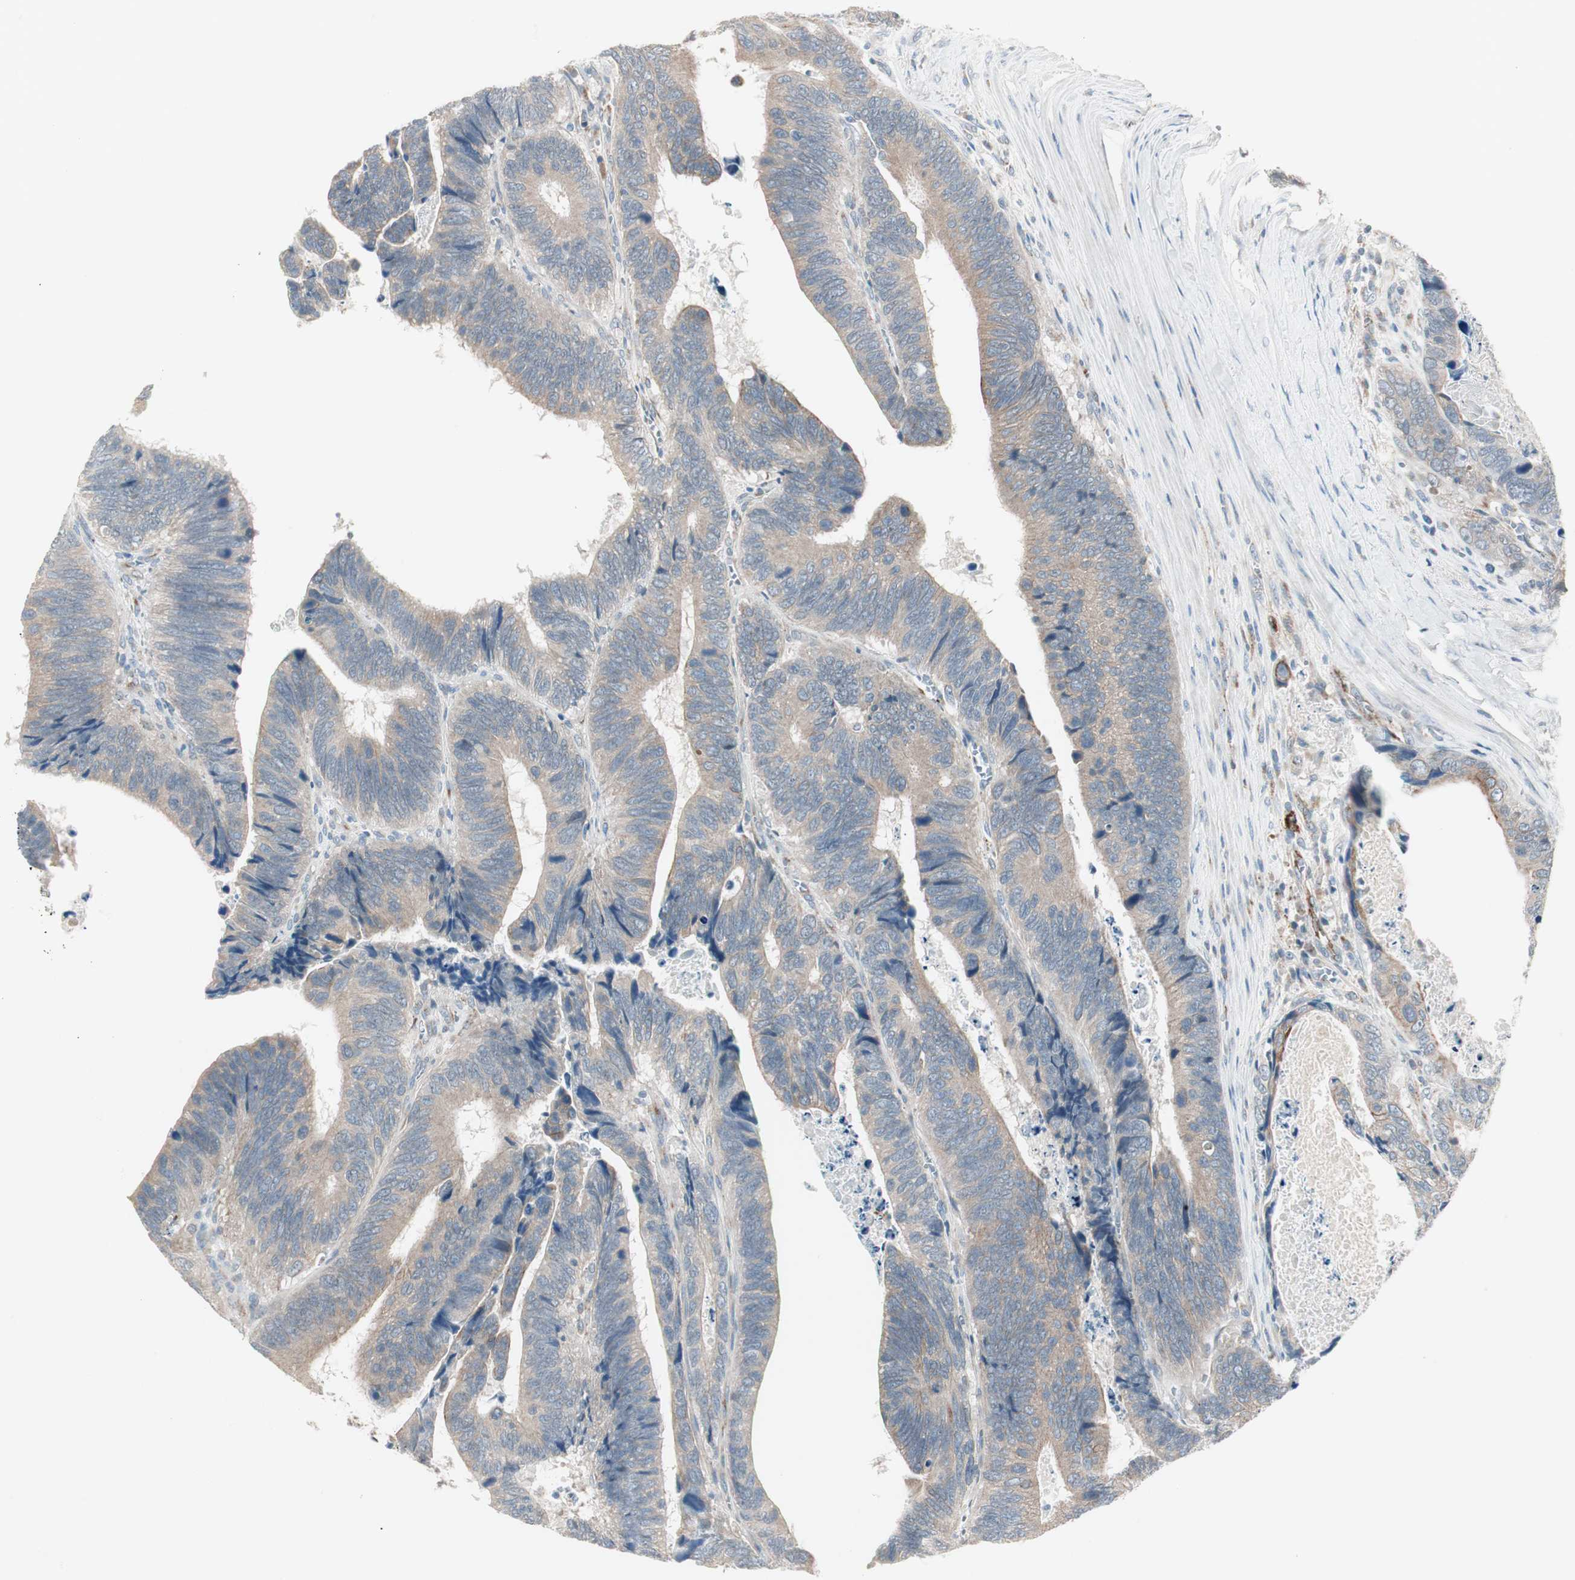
{"staining": {"intensity": "weak", "quantity": "25%-75%", "location": "cytoplasmic/membranous"}, "tissue": "colorectal cancer", "cell_type": "Tumor cells", "image_type": "cancer", "snomed": [{"axis": "morphology", "description": "Adenocarcinoma, NOS"}, {"axis": "topography", "description": "Colon"}], "caption": "This histopathology image shows immunohistochemistry staining of adenocarcinoma (colorectal), with low weak cytoplasmic/membranous expression in approximately 25%-75% of tumor cells.", "gene": "FGFR4", "patient": {"sex": "male", "age": 72}}